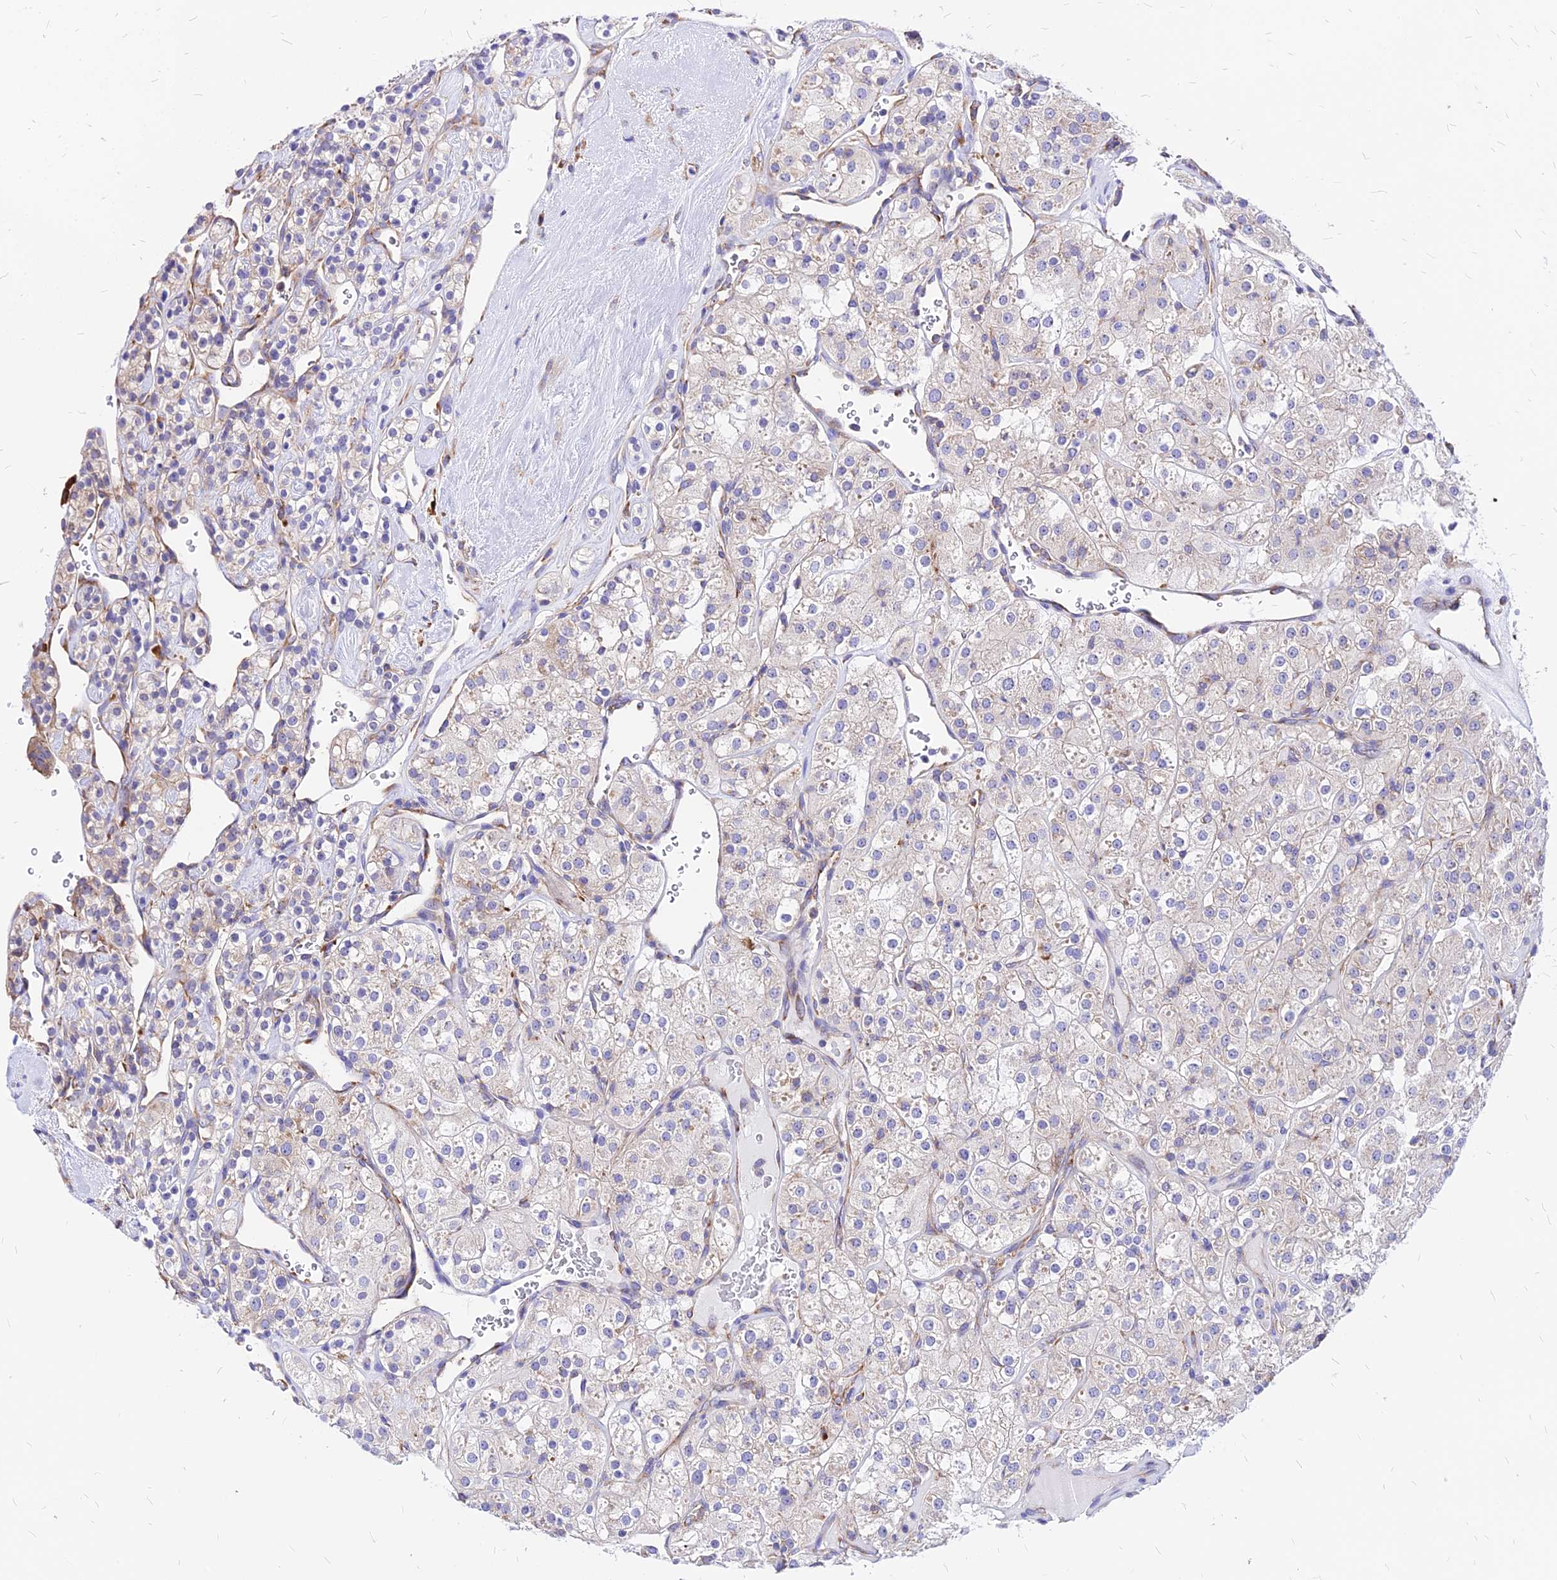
{"staining": {"intensity": "negative", "quantity": "none", "location": "none"}, "tissue": "renal cancer", "cell_type": "Tumor cells", "image_type": "cancer", "snomed": [{"axis": "morphology", "description": "Adenocarcinoma, NOS"}, {"axis": "topography", "description": "Kidney"}], "caption": "An image of human renal adenocarcinoma is negative for staining in tumor cells.", "gene": "RPL19", "patient": {"sex": "male", "age": 77}}